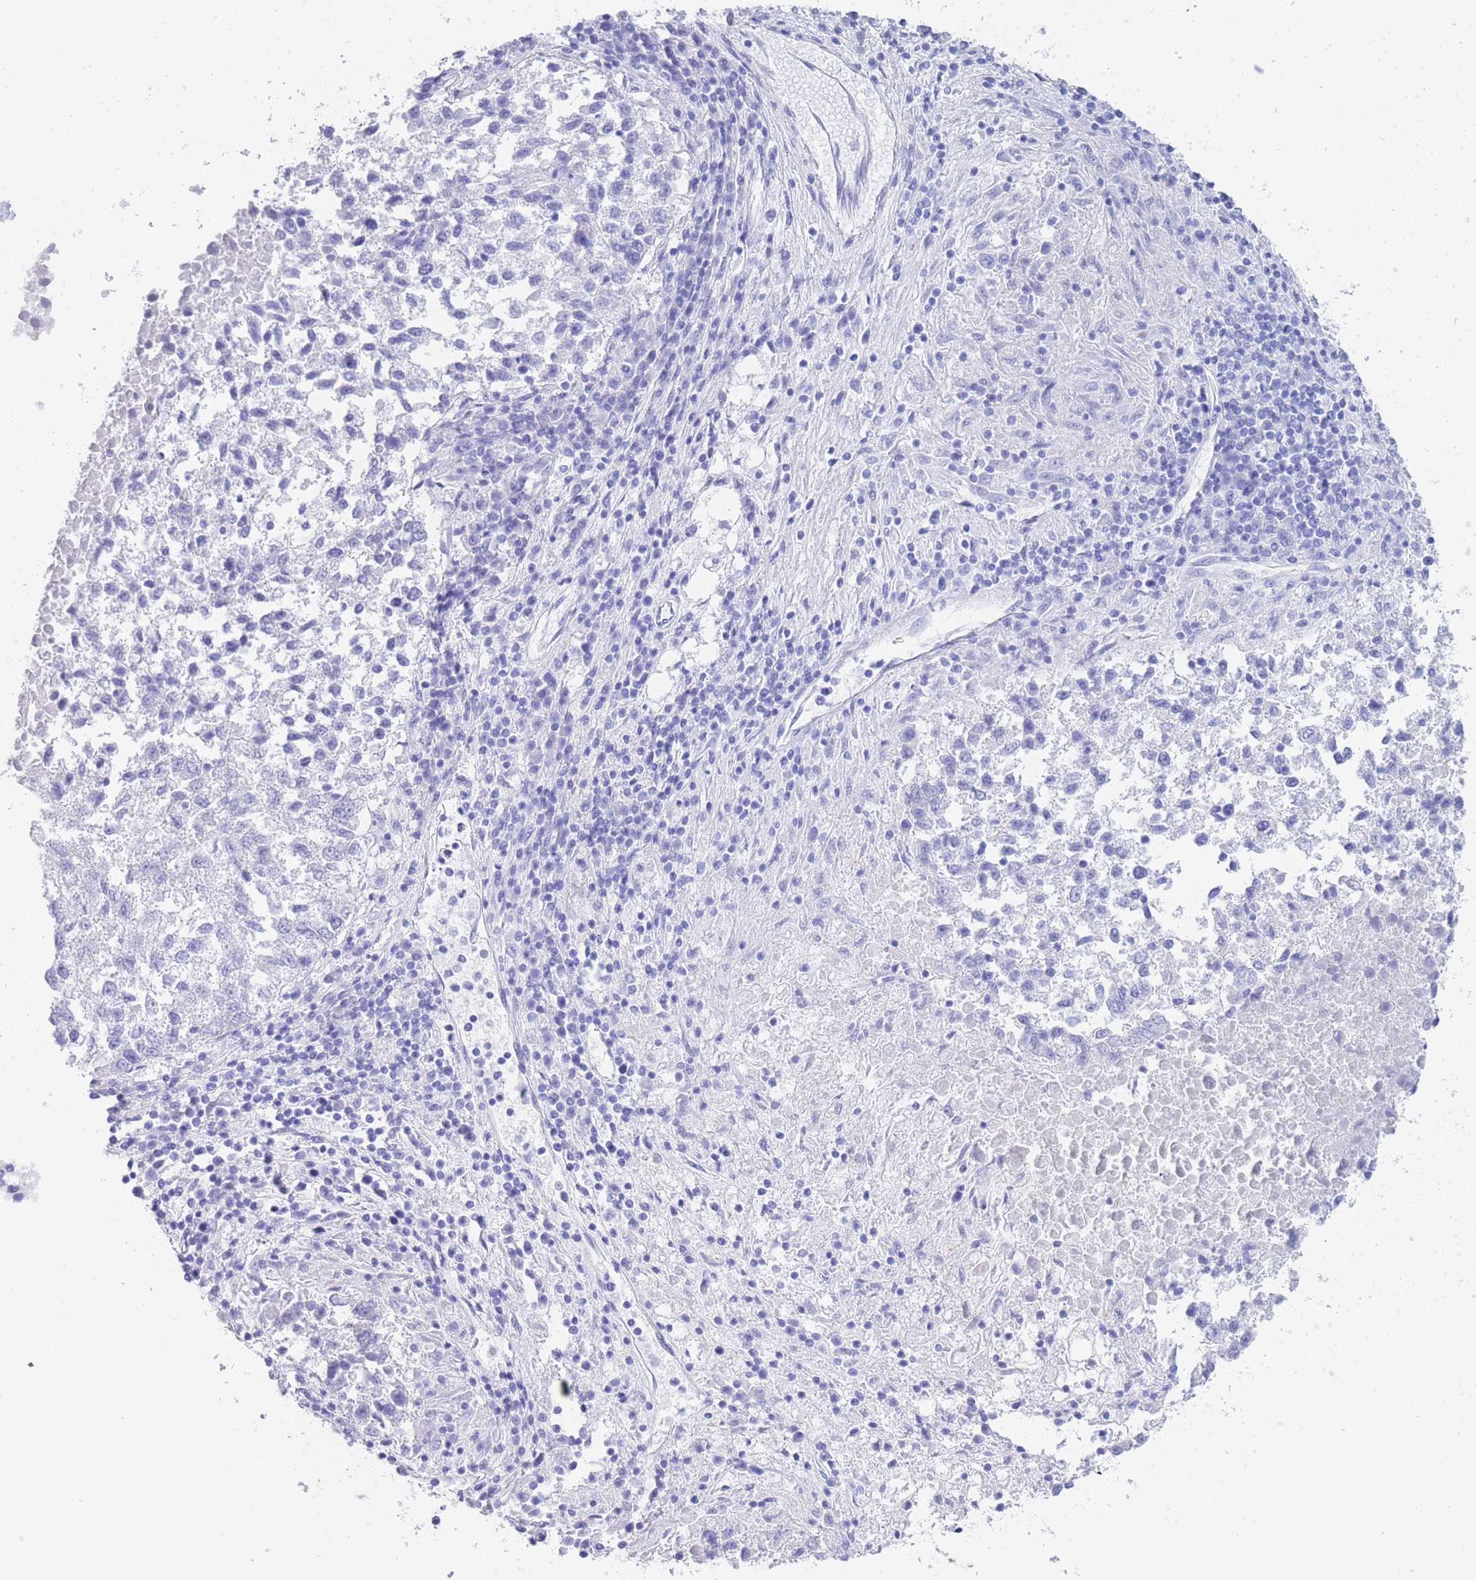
{"staining": {"intensity": "negative", "quantity": "none", "location": "none"}, "tissue": "lung cancer", "cell_type": "Tumor cells", "image_type": "cancer", "snomed": [{"axis": "morphology", "description": "Squamous cell carcinoma, NOS"}, {"axis": "topography", "description": "Lung"}], "caption": "Tumor cells are negative for brown protein staining in lung cancer (squamous cell carcinoma).", "gene": "SLCO1B3", "patient": {"sex": "male", "age": 73}}